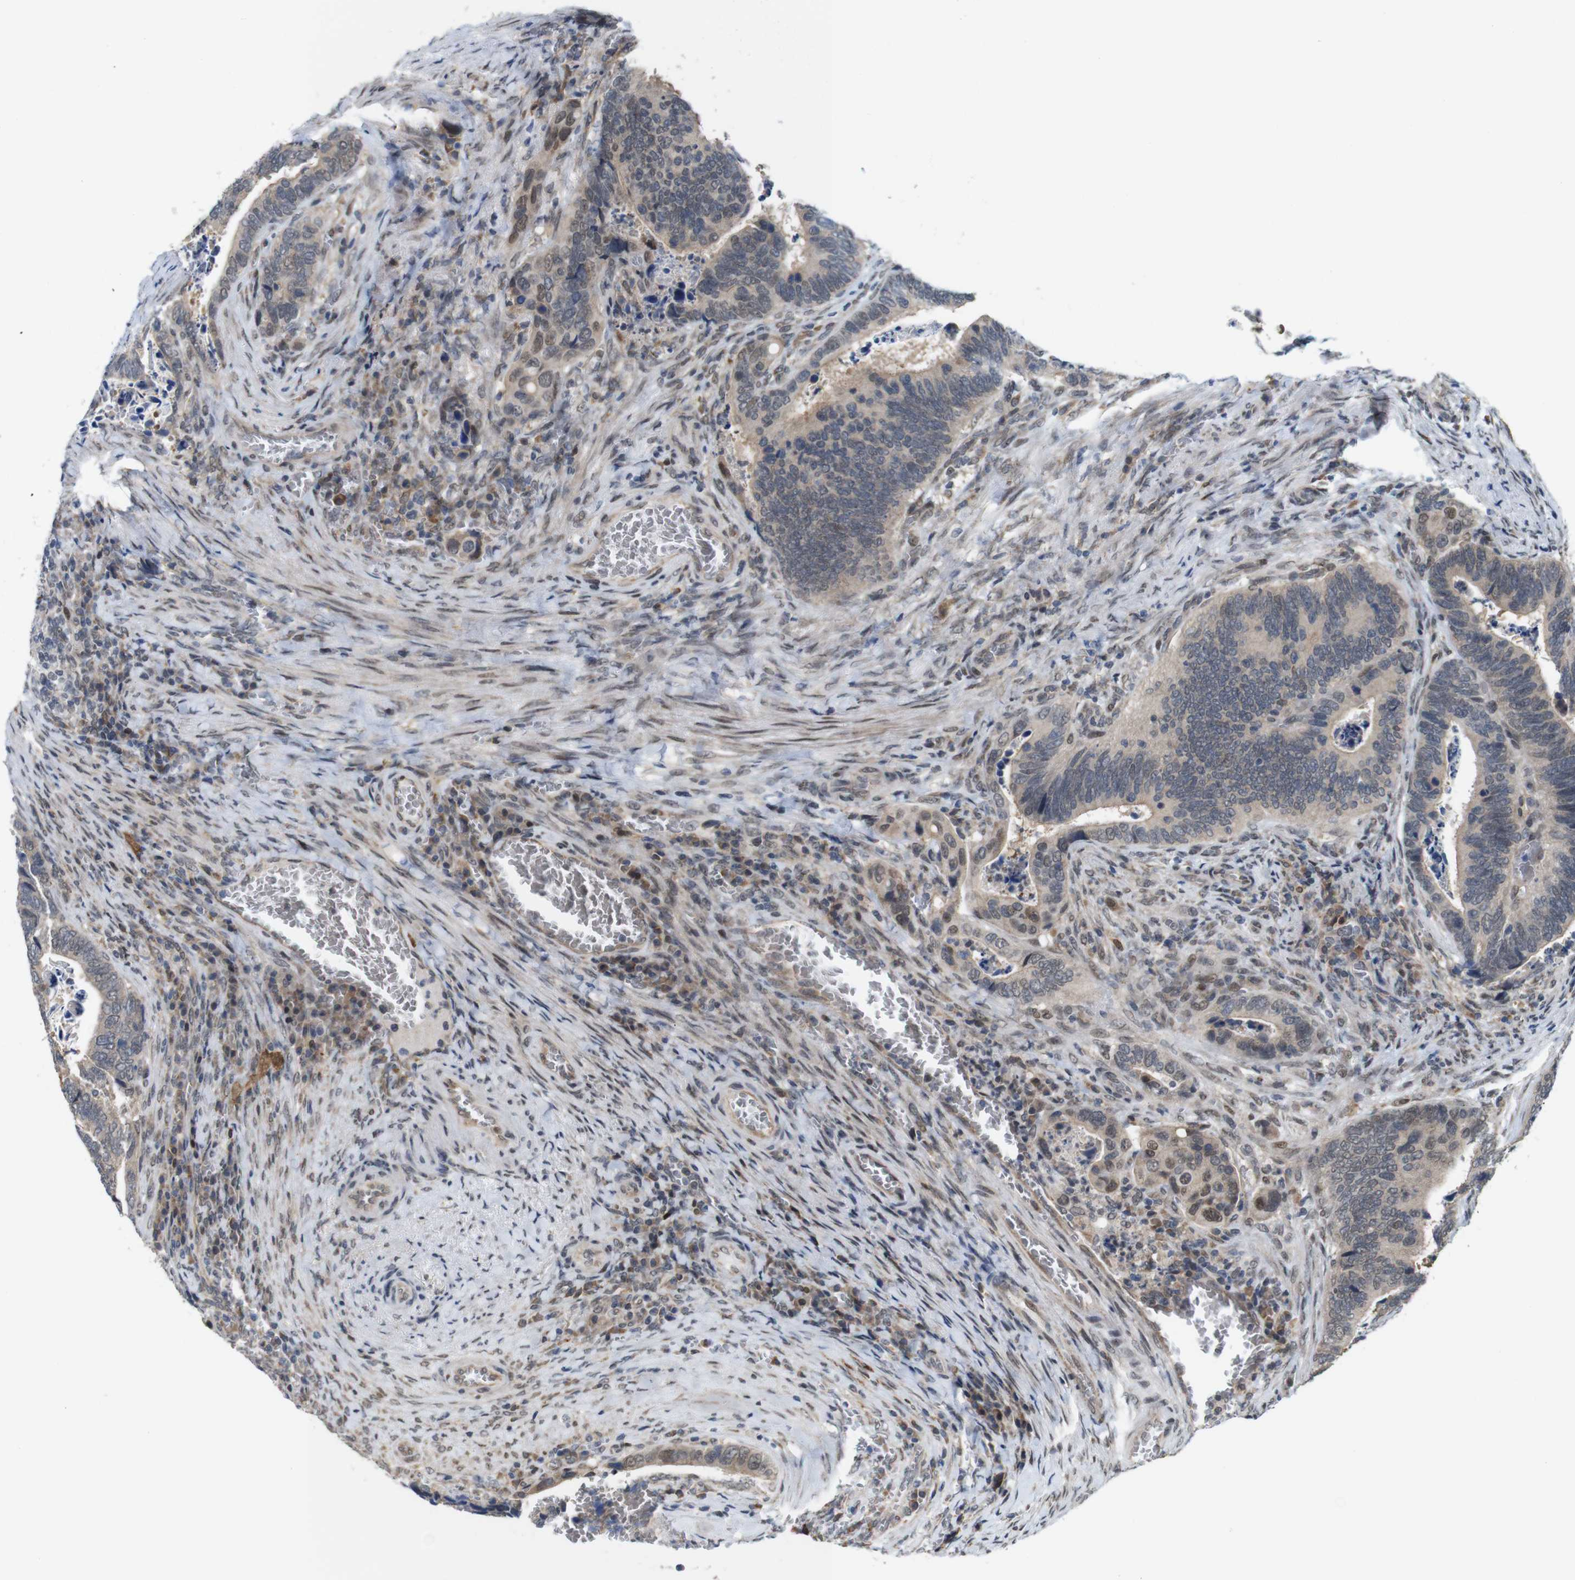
{"staining": {"intensity": "moderate", "quantity": ">75%", "location": "cytoplasmic/membranous,nuclear"}, "tissue": "colorectal cancer", "cell_type": "Tumor cells", "image_type": "cancer", "snomed": [{"axis": "morphology", "description": "Adenocarcinoma, NOS"}, {"axis": "topography", "description": "Colon"}], "caption": "This micrograph shows adenocarcinoma (colorectal) stained with IHC to label a protein in brown. The cytoplasmic/membranous and nuclear of tumor cells show moderate positivity for the protein. Nuclei are counter-stained blue.", "gene": "PNMA8A", "patient": {"sex": "male", "age": 72}}